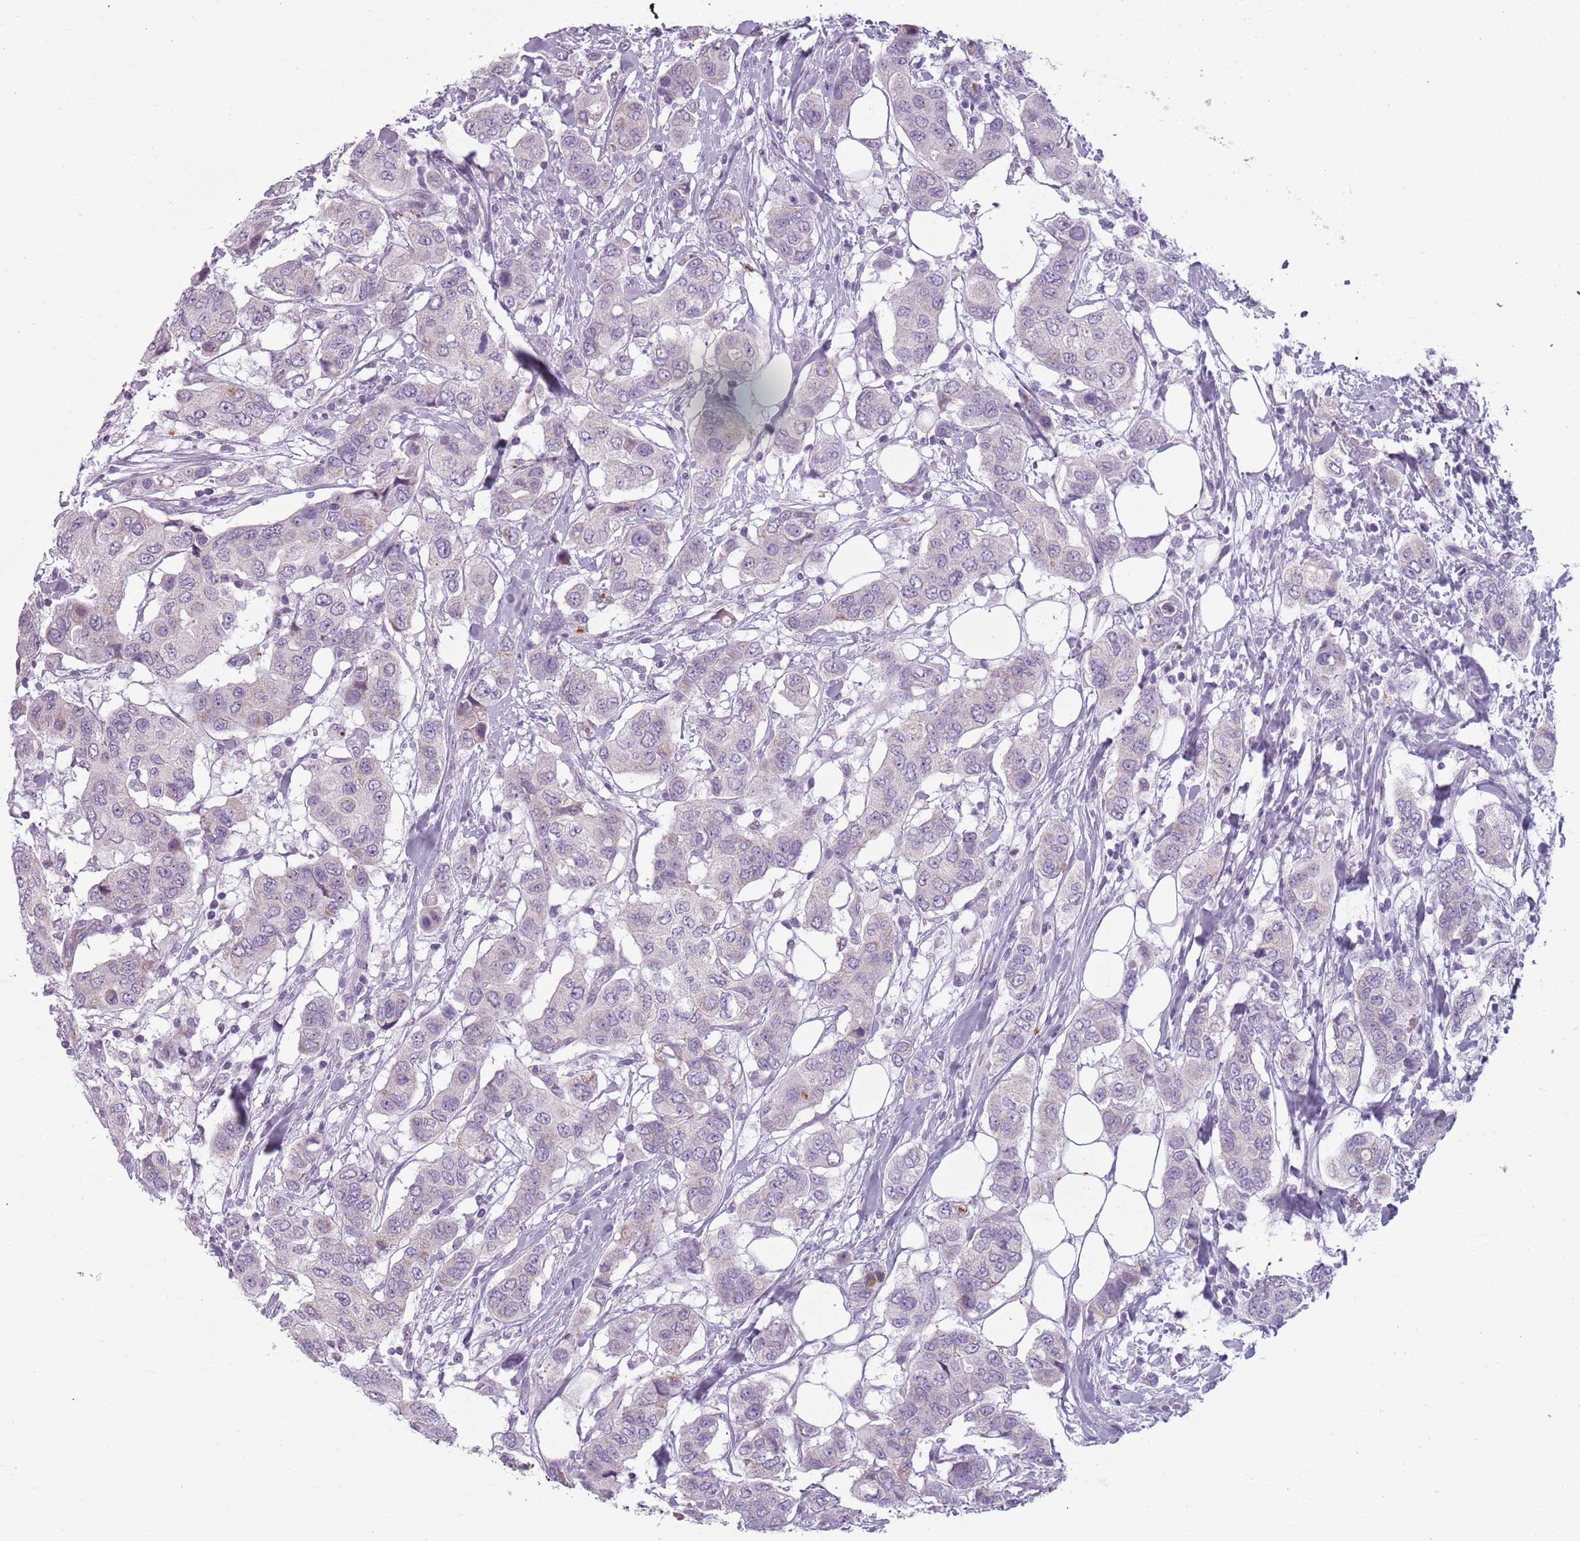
{"staining": {"intensity": "negative", "quantity": "none", "location": "none"}, "tissue": "breast cancer", "cell_type": "Tumor cells", "image_type": "cancer", "snomed": [{"axis": "morphology", "description": "Lobular carcinoma"}, {"axis": "topography", "description": "Breast"}], "caption": "The image demonstrates no significant positivity in tumor cells of breast lobular carcinoma. Brightfield microscopy of immunohistochemistry (IHC) stained with DAB (3,3'-diaminobenzidine) (brown) and hematoxylin (blue), captured at high magnification.", "gene": "MEGF8", "patient": {"sex": "female", "age": 51}}